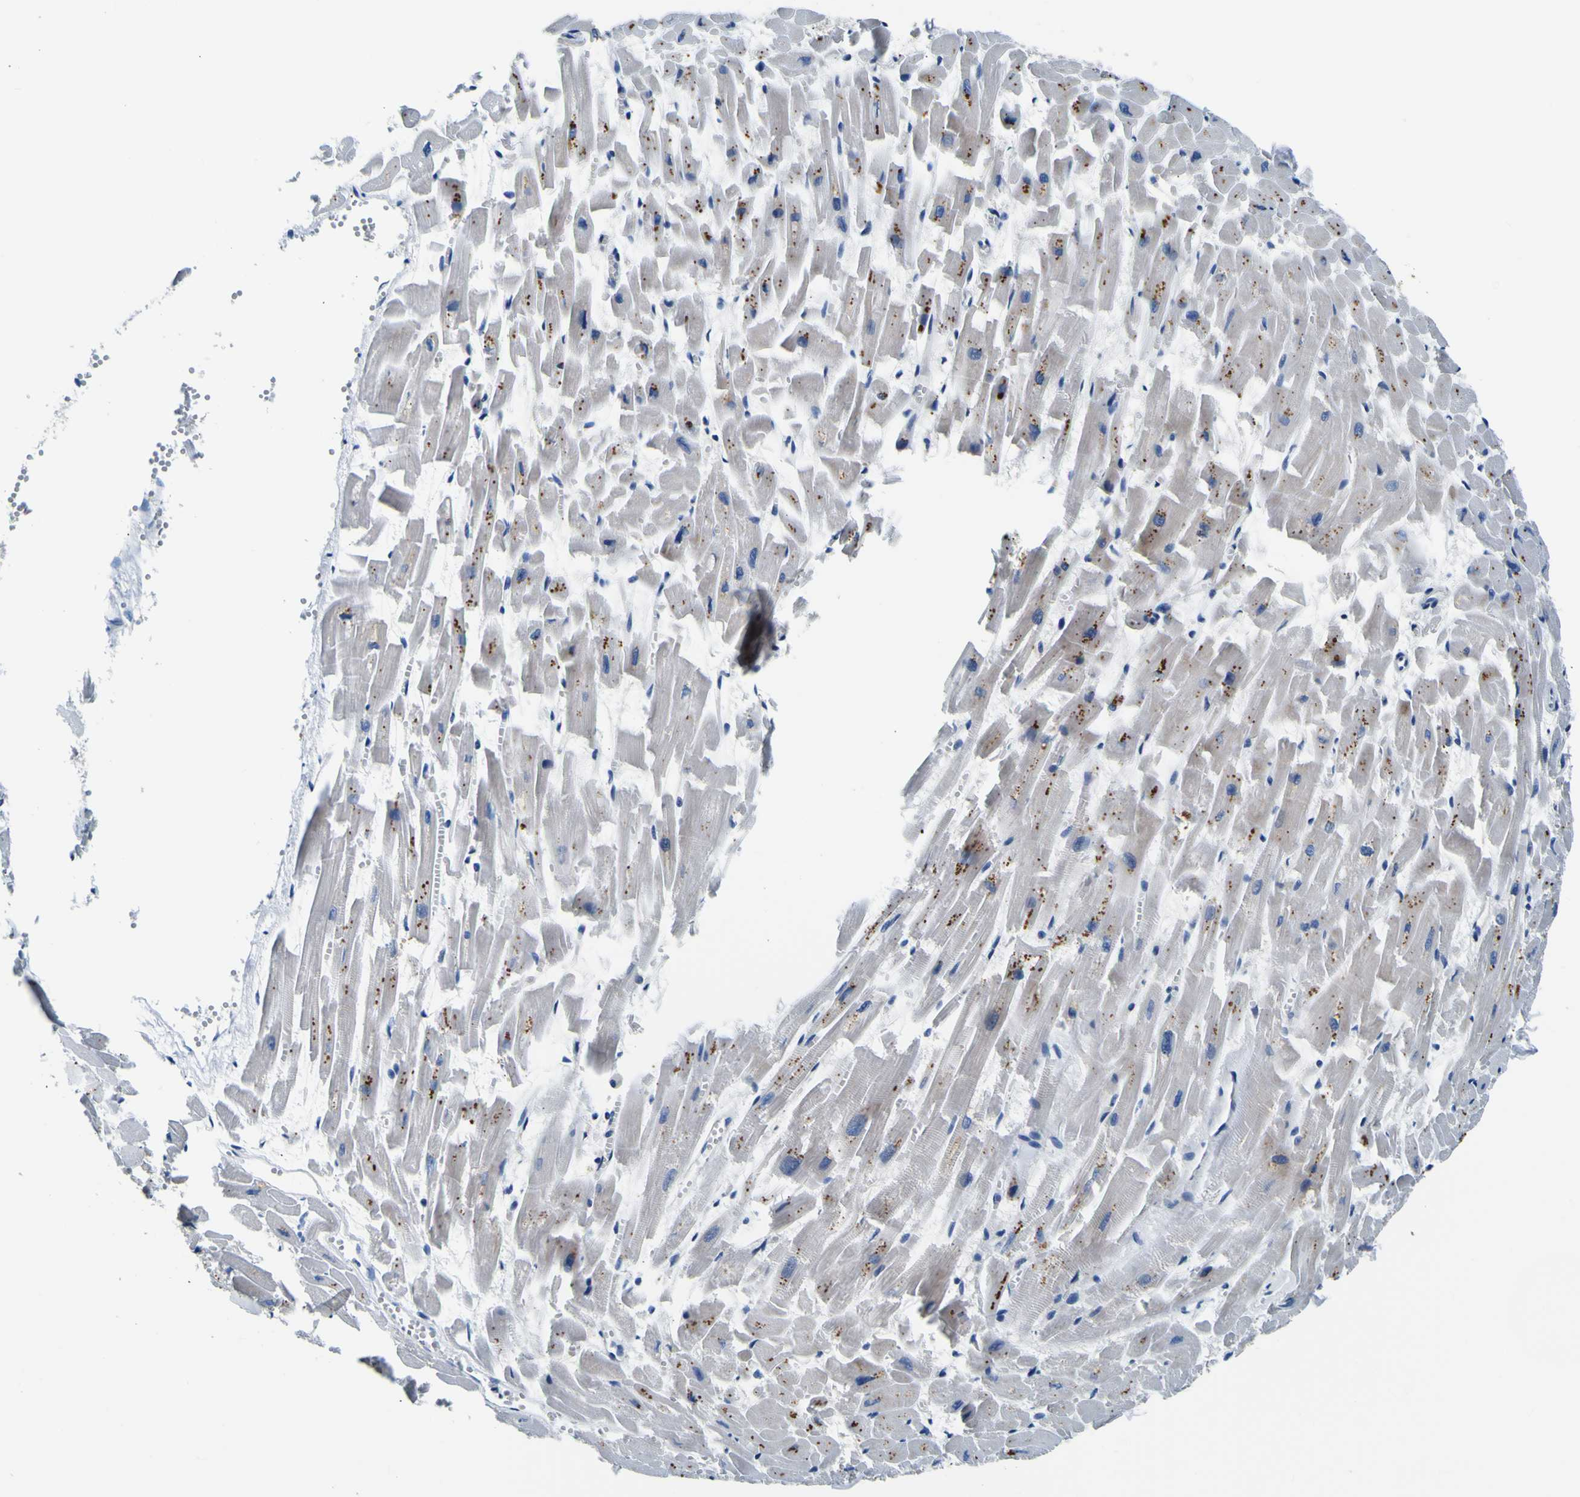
{"staining": {"intensity": "moderate", "quantity": "25%-75%", "location": "cytoplasmic/membranous"}, "tissue": "heart muscle", "cell_type": "Cardiomyocytes", "image_type": "normal", "snomed": [{"axis": "morphology", "description": "Normal tissue, NOS"}, {"axis": "topography", "description": "Heart"}], "caption": "A medium amount of moderate cytoplasmic/membranous positivity is present in about 25%-75% of cardiomyocytes in unremarkable heart muscle. (DAB (3,3'-diaminobenzidine) = brown stain, brightfield microscopy at high magnification).", "gene": "ADGRA2", "patient": {"sex": "female", "age": 19}}